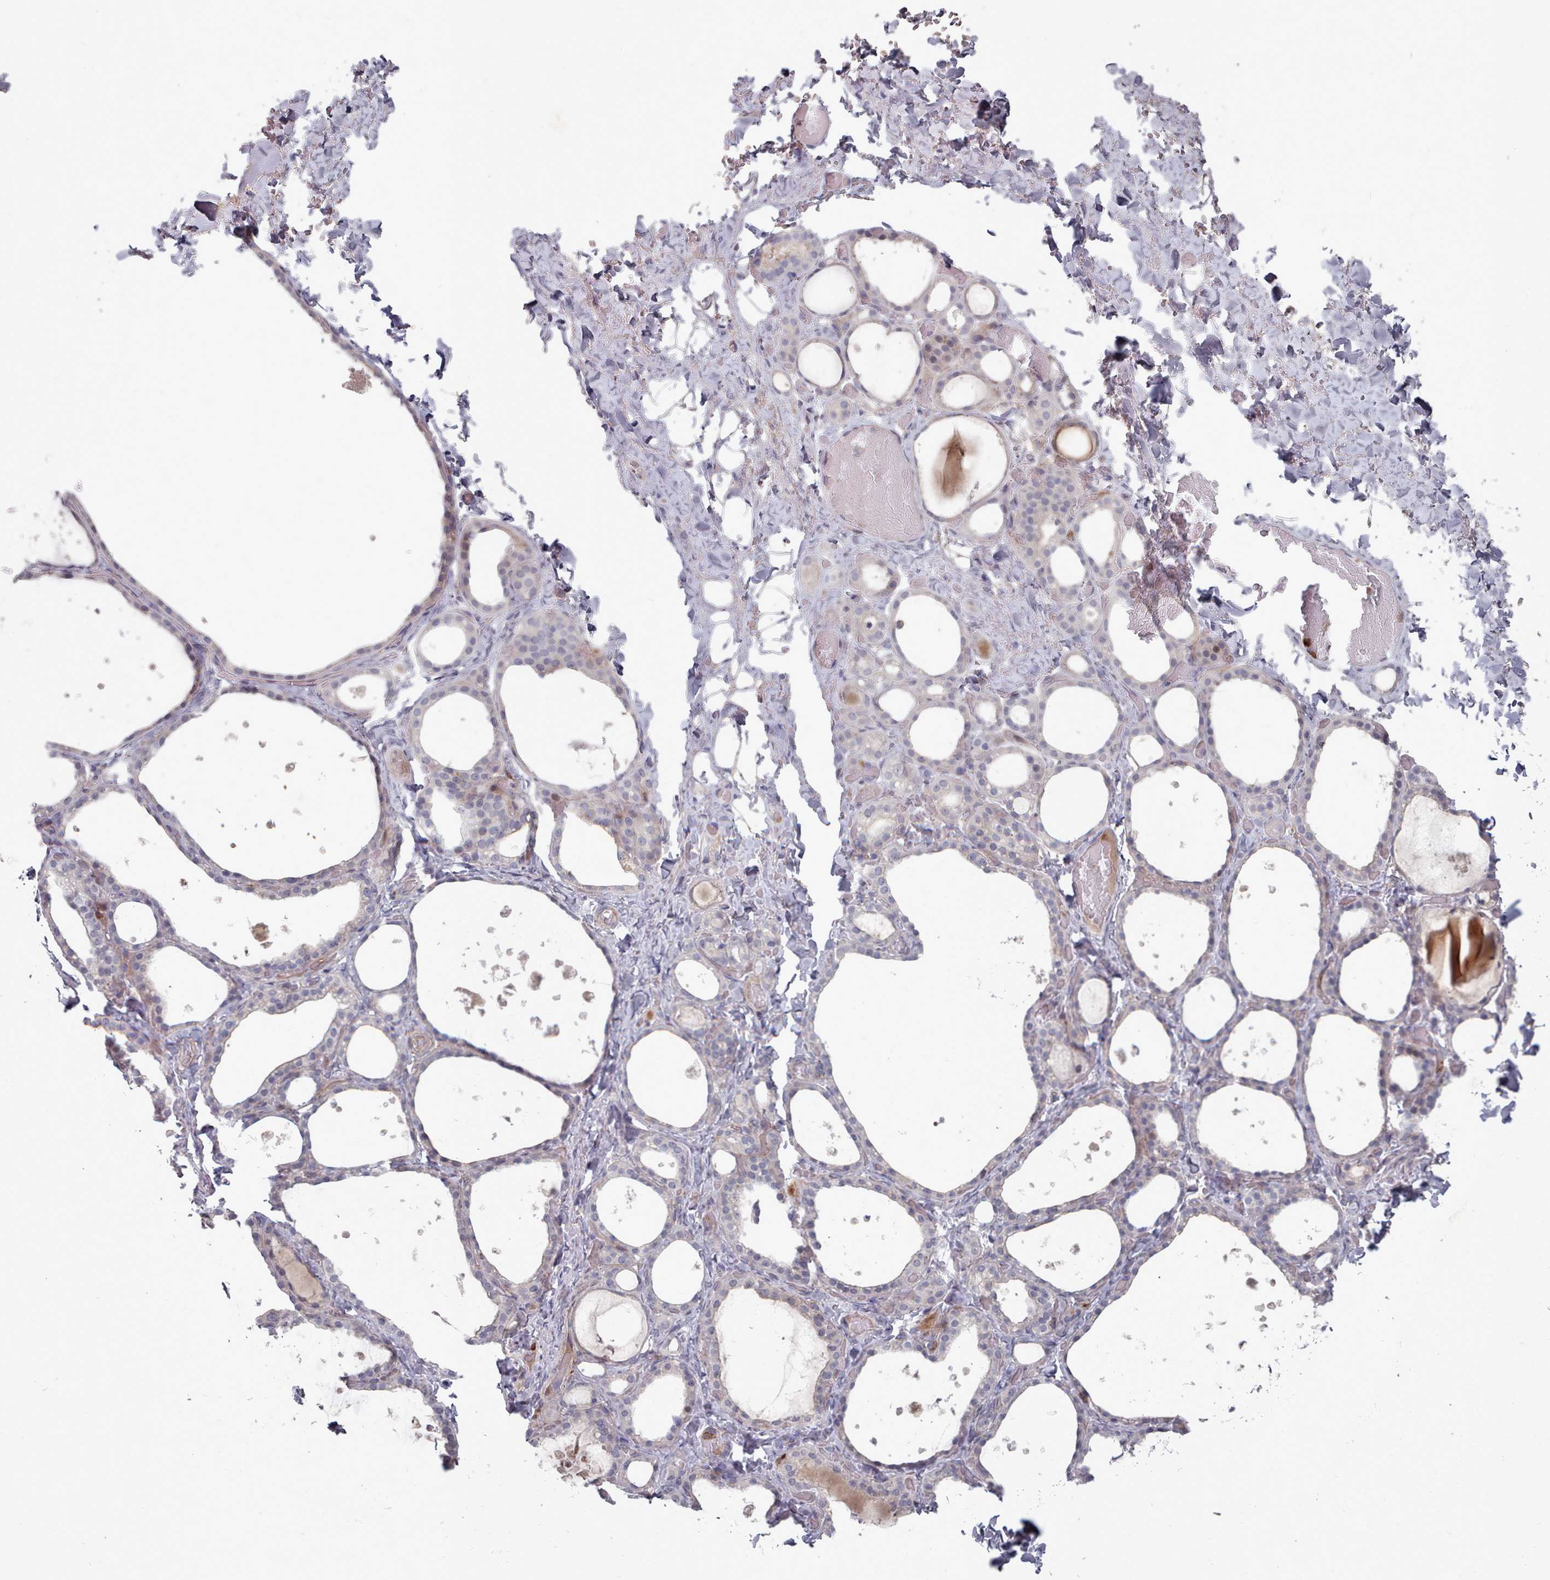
{"staining": {"intensity": "negative", "quantity": "none", "location": "none"}, "tissue": "thyroid gland", "cell_type": "Glandular cells", "image_type": "normal", "snomed": [{"axis": "morphology", "description": "Normal tissue, NOS"}, {"axis": "topography", "description": "Thyroid gland"}], "caption": "Thyroid gland stained for a protein using IHC demonstrates no positivity glandular cells.", "gene": "COL8A2", "patient": {"sex": "female", "age": 44}}